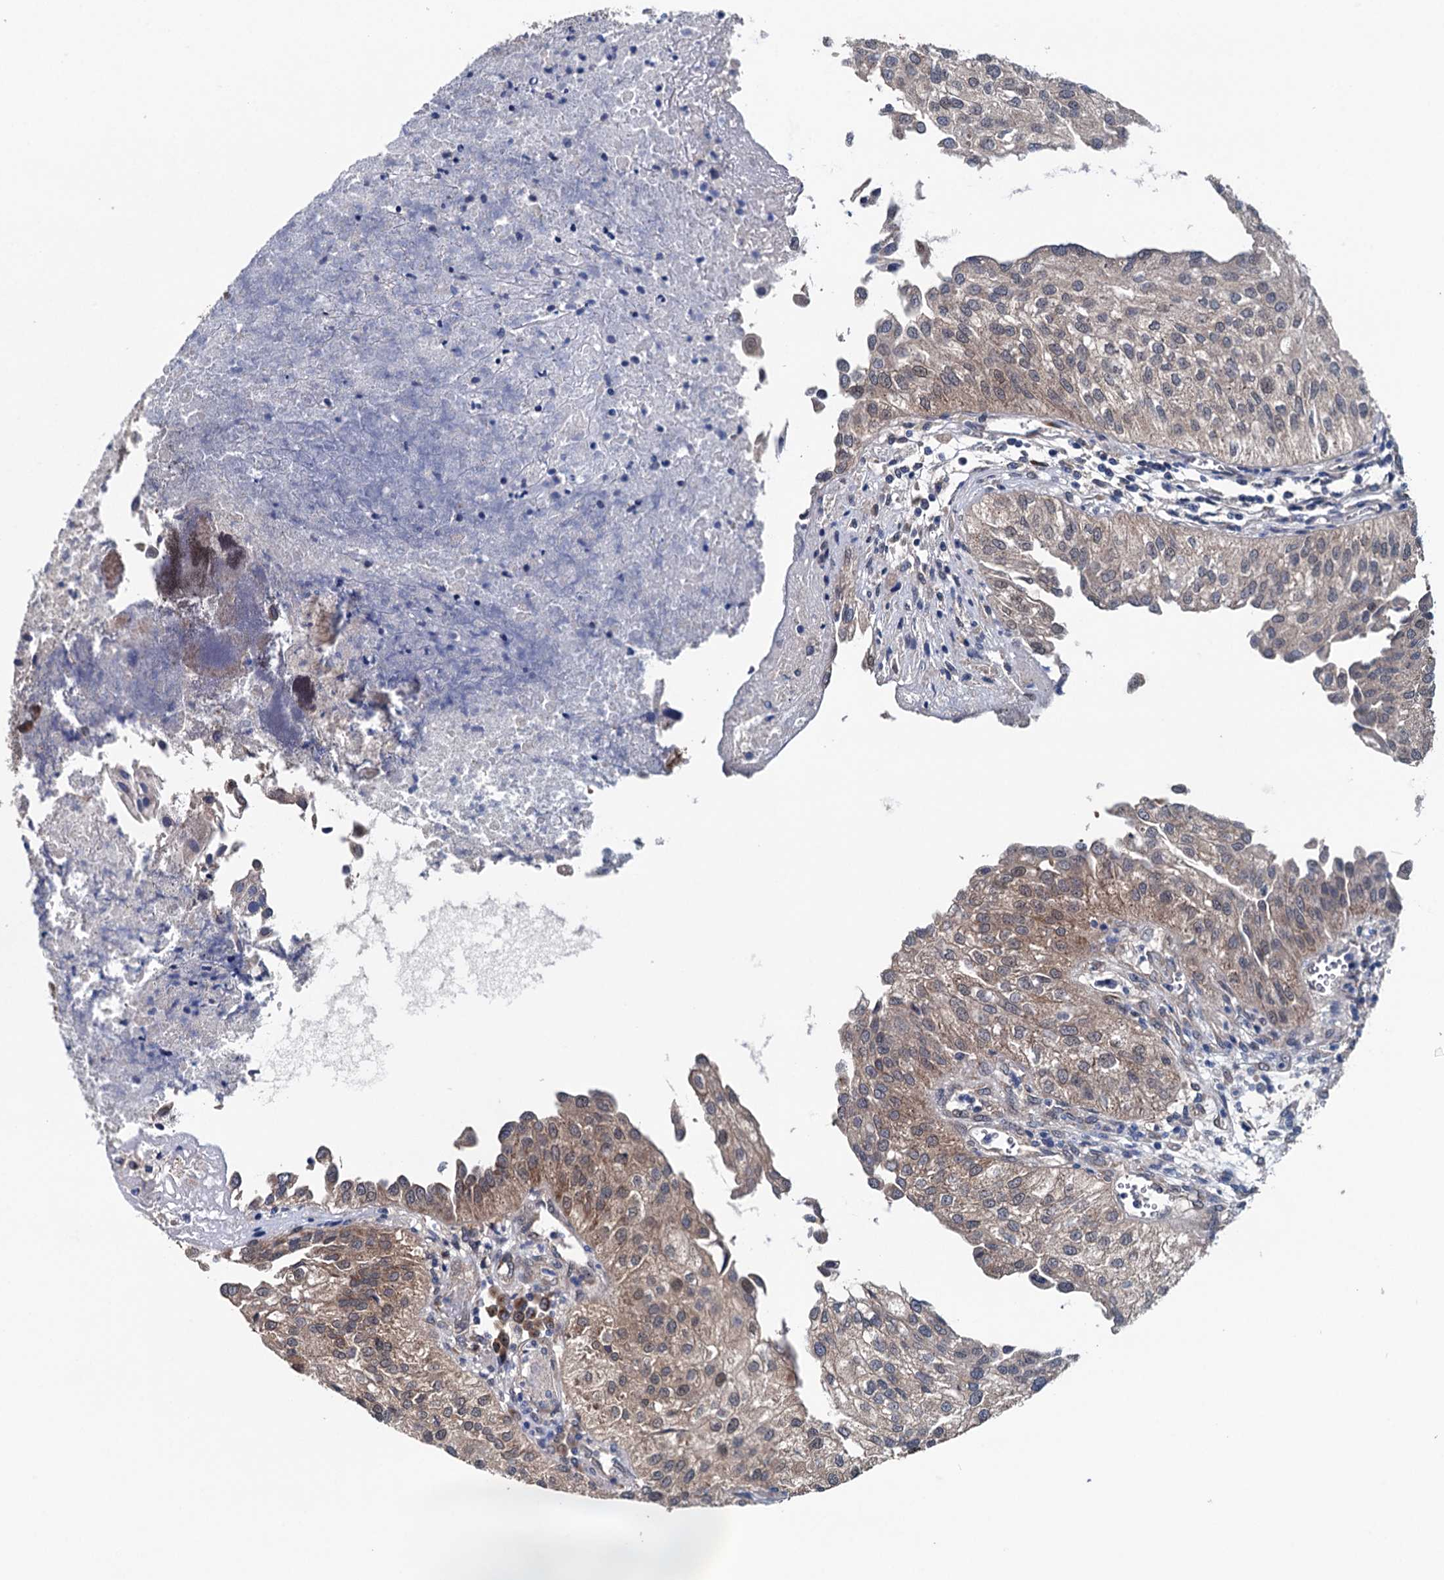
{"staining": {"intensity": "weak", "quantity": "25%-75%", "location": "cytoplasmic/membranous,nuclear"}, "tissue": "urothelial cancer", "cell_type": "Tumor cells", "image_type": "cancer", "snomed": [{"axis": "morphology", "description": "Urothelial carcinoma, Low grade"}, {"axis": "topography", "description": "Urinary bladder"}], "caption": "Brown immunohistochemical staining in urothelial carcinoma (low-grade) displays weak cytoplasmic/membranous and nuclear expression in about 25%-75% of tumor cells.", "gene": "EYA4", "patient": {"sex": "female", "age": 89}}